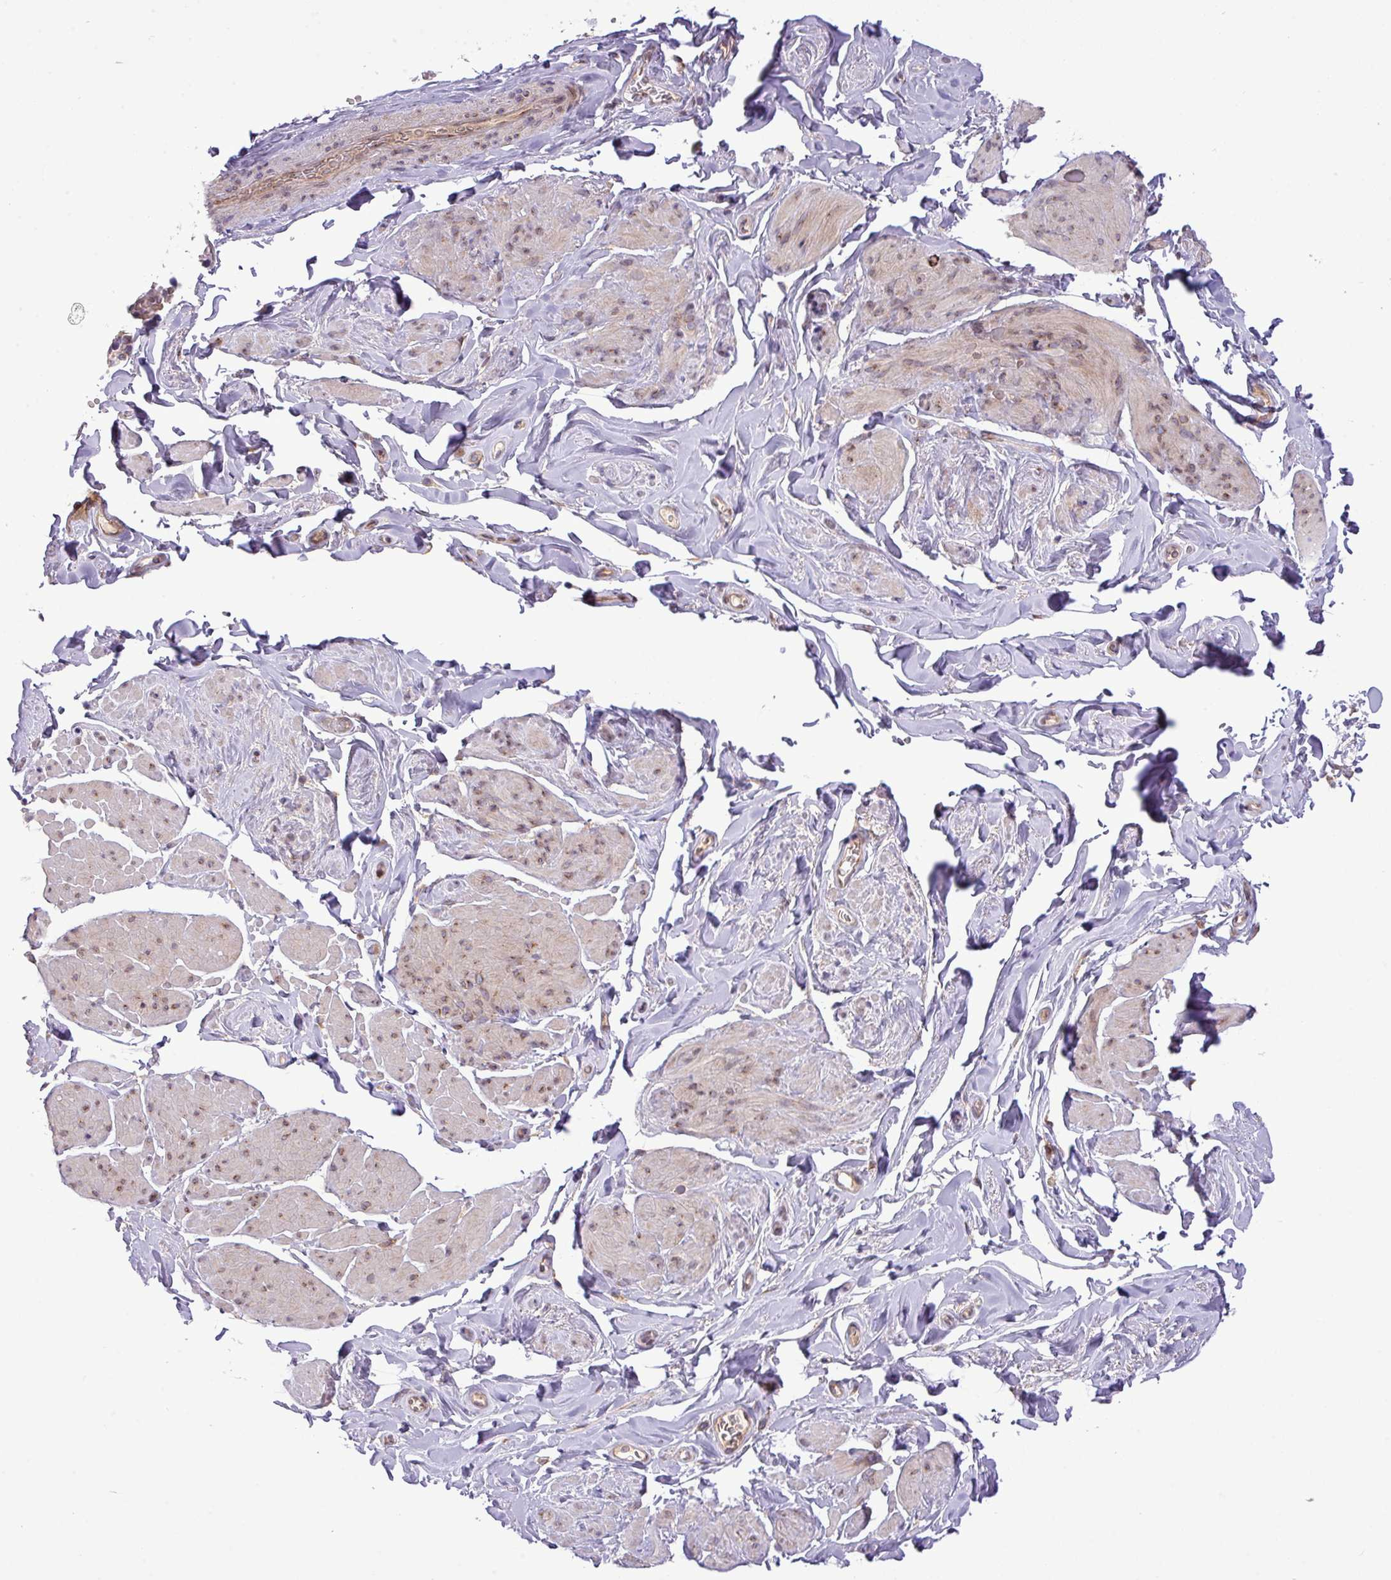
{"staining": {"intensity": "weak", "quantity": "25%-75%", "location": "cytoplasmic/membranous,nuclear"}, "tissue": "smooth muscle", "cell_type": "Smooth muscle cells", "image_type": "normal", "snomed": [{"axis": "morphology", "description": "Normal tissue, NOS"}, {"axis": "topography", "description": "Smooth muscle"}, {"axis": "topography", "description": "Peripheral nerve tissue"}], "caption": "Protein staining exhibits weak cytoplasmic/membranous,nuclear expression in approximately 25%-75% of smooth muscle cells in normal smooth muscle. The staining is performed using DAB brown chromogen to label protein expression. The nuclei are counter-stained blue using hematoxylin.", "gene": "FAM222B", "patient": {"sex": "male", "age": 69}}